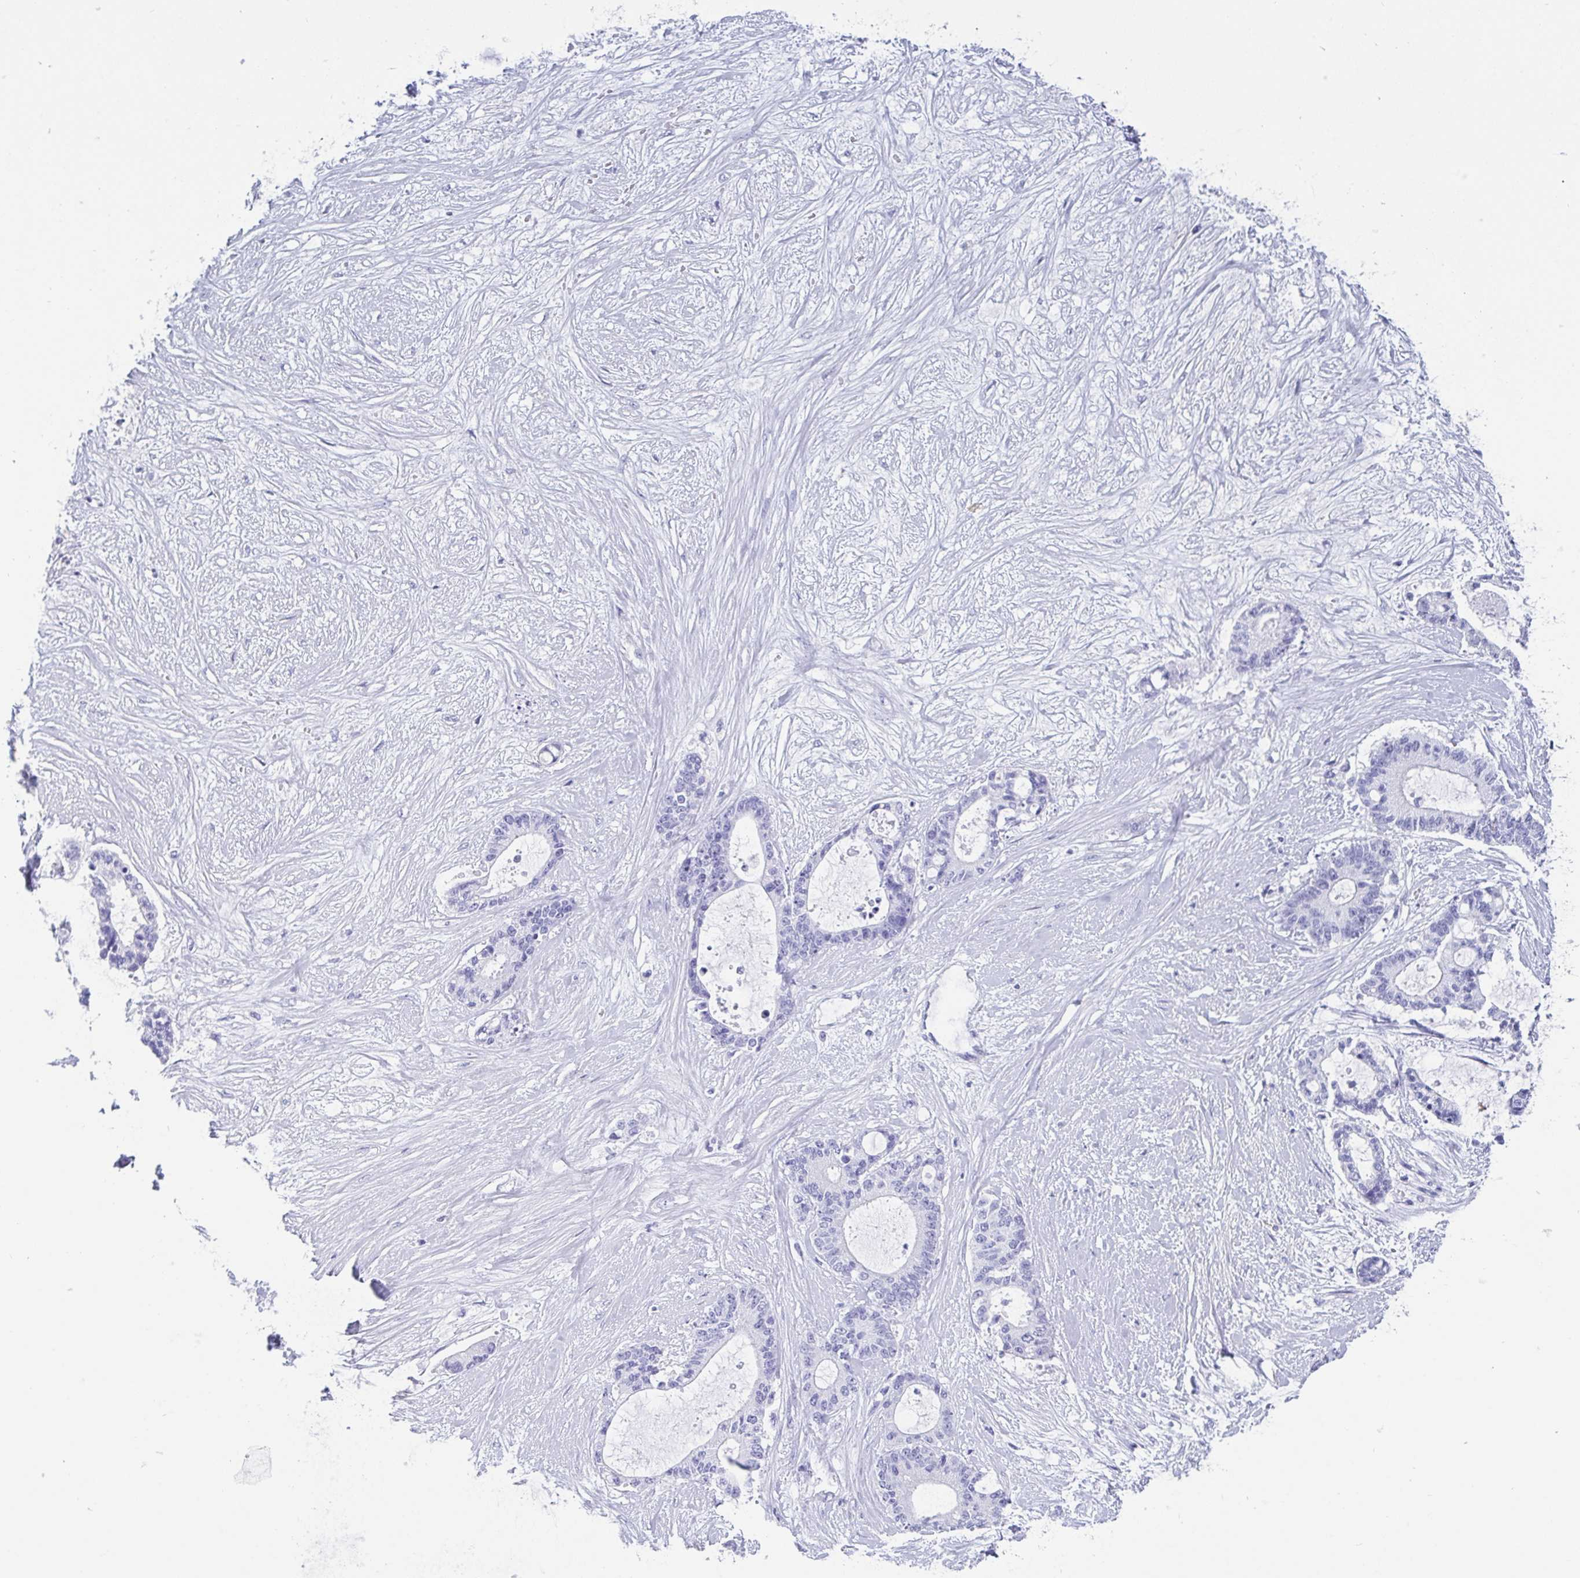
{"staining": {"intensity": "negative", "quantity": "none", "location": "none"}, "tissue": "liver cancer", "cell_type": "Tumor cells", "image_type": "cancer", "snomed": [{"axis": "morphology", "description": "Normal tissue, NOS"}, {"axis": "morphology", "description": "Cholangiocarcinoma"}, {"axis": "topography", "description": "Liver"}, {"axis": "topography", "description": "Peripheral nerve tissue"}], "caption": "This is an immunohistochemistry (IHC) micrograph of human liver cancer (cholangiocarcinoma). There is no positivity in tumor cells.", "gene": "SCGN", "patient": {"sex": "female", "age": 73}}